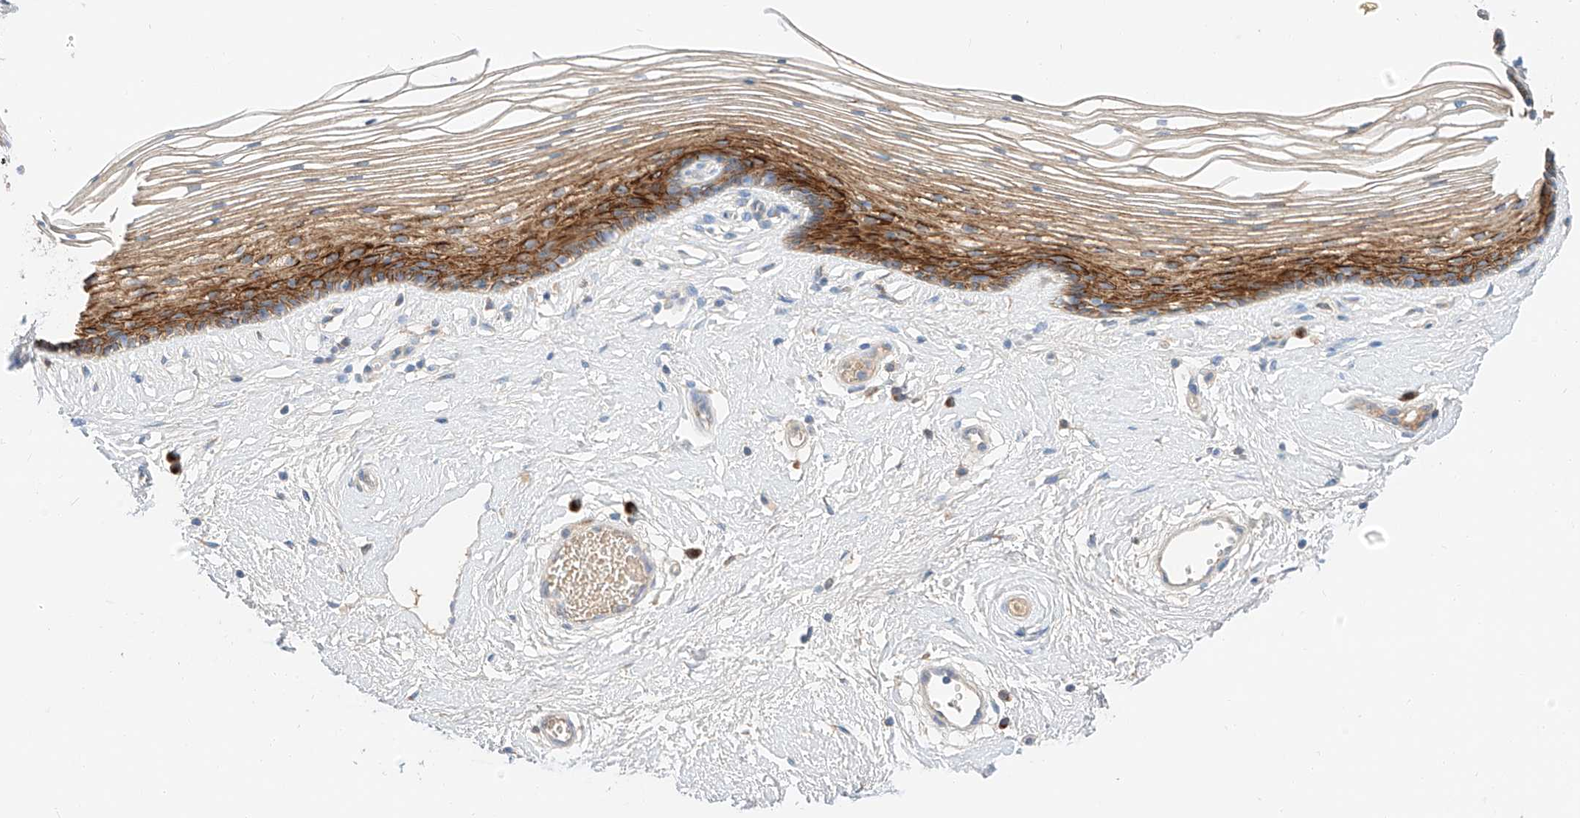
{"staining": {"intensity": "strong", "quantity": ">75%", "location": "cytoplasmic/membranous"}, "tissue": "vagina", "cell_type": "Squamous epithelial cells", "image_type": "normal", "snomed": [{"axis": "morphology", "description": "Normal tissue, NOS"}, {"axis": "topography", "description": "Vagina"}], "caption": "This micrograph demonstrates benign vagina stained with immunohistochemistry to label a protein in brown. The cytoplasmic/membranous of squamous epithelial cells show strong positivity for the protein. Nuclei are counter-stained blue.", "gene": "MAP7", "patient": {"sex": "female", "age": 46}}